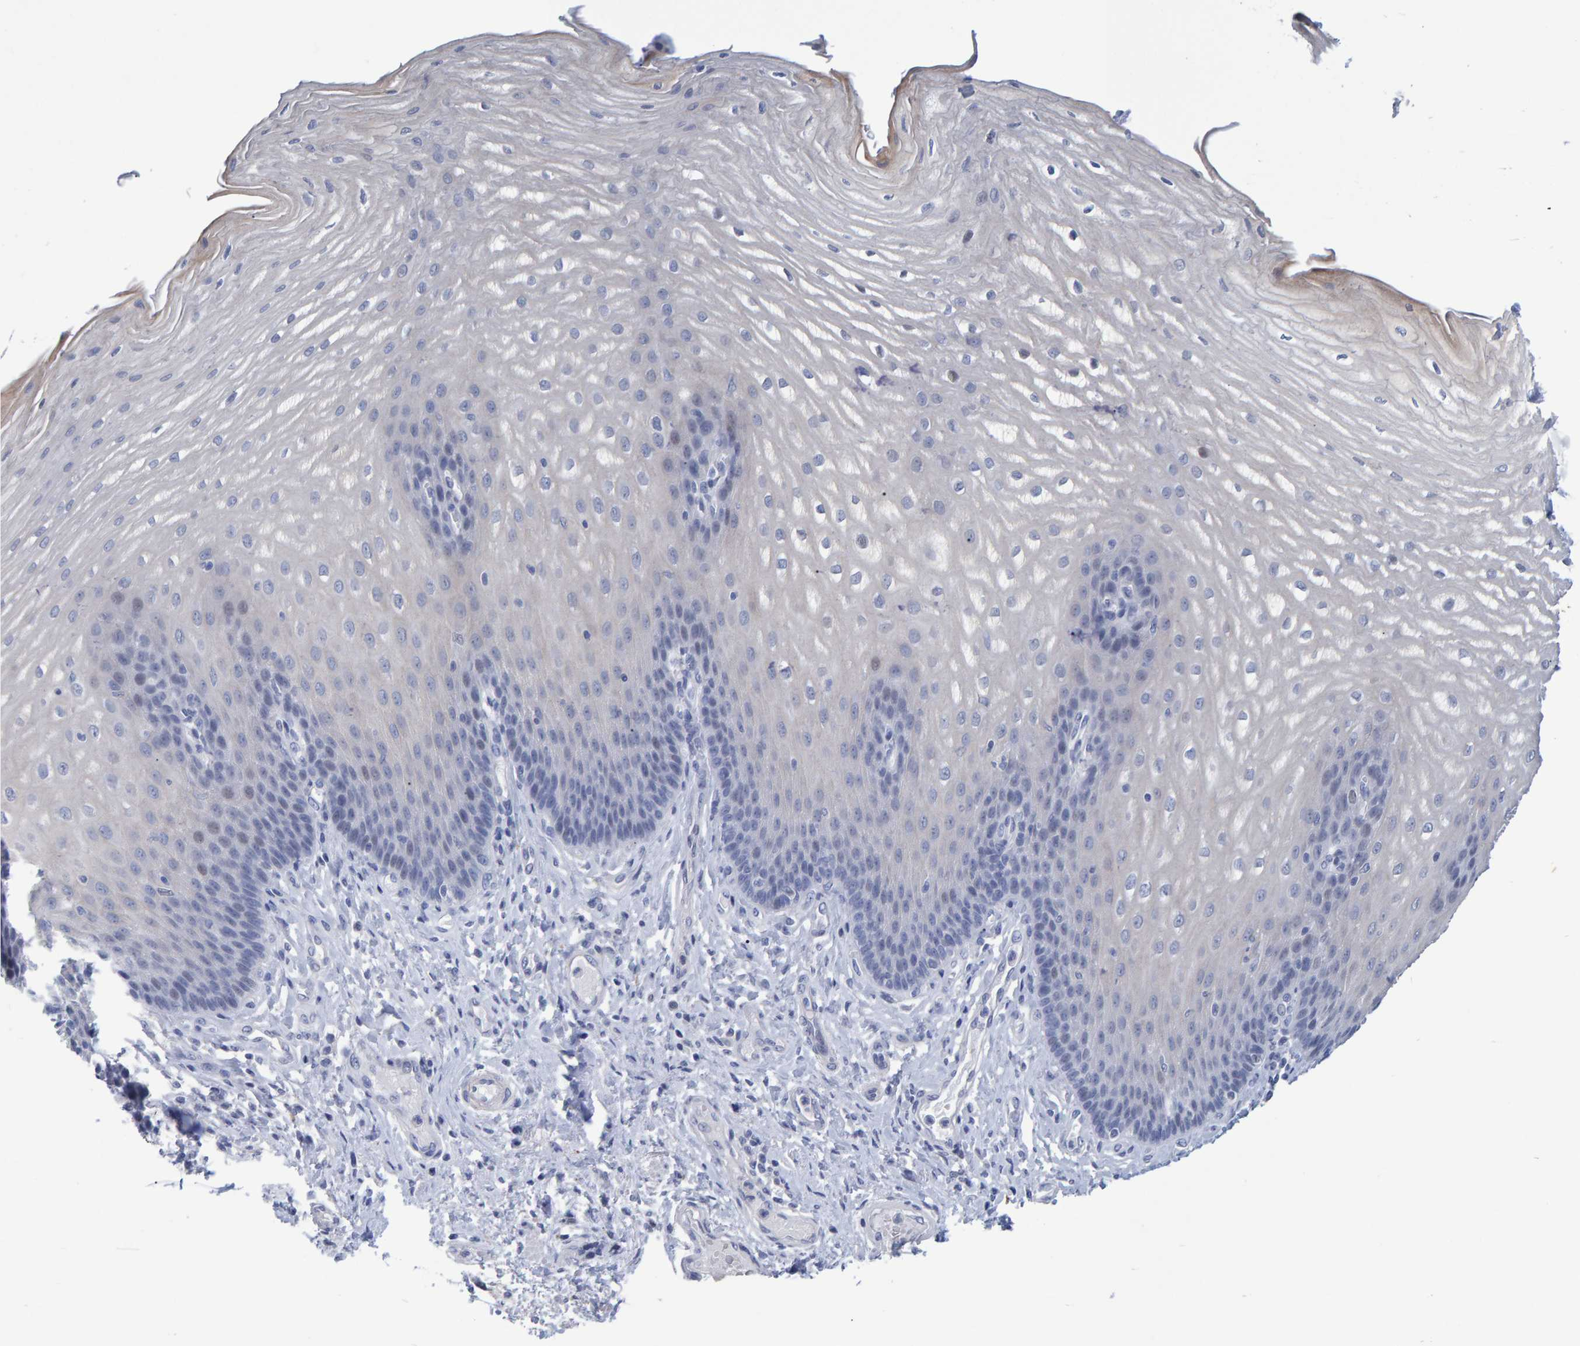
{"staining": {"intensity": "negative", "quantity": "none", "location": "none"}, "tissue": "esophagus", "cell_type": "Squamous epithelial cells", "image_type": "normal", "snomed": [{"axis": "morphology", "description": "Normal tissue, NOS"}, {"axis": "topography", "description": "Esophagus"}], "caption": "Protein analysis of unremarkable esophagus exhibits no significant expression in squamous epithelial cells.", "gene": "PROCA1", "patient": {"sex": "male", "age": 54}}